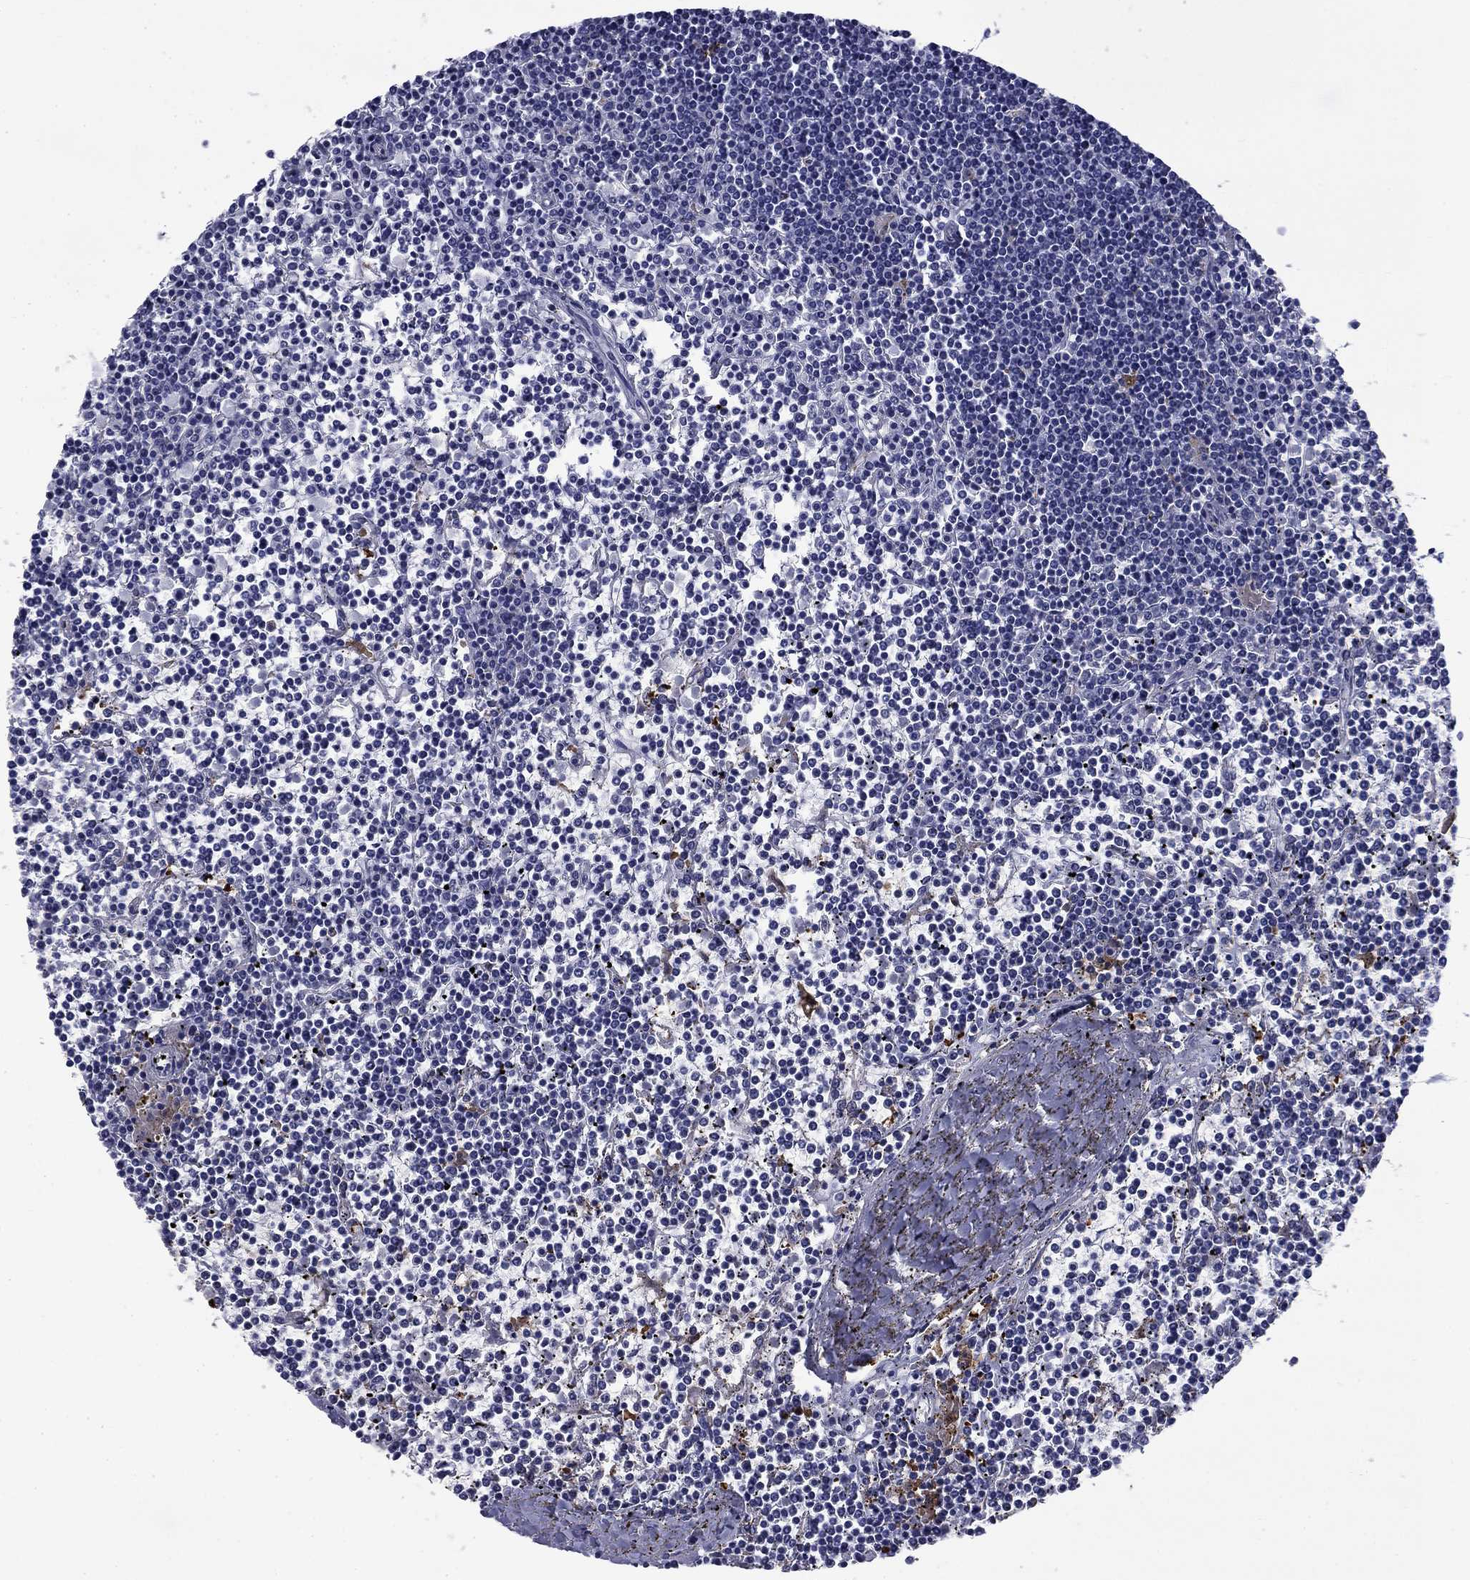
{"staining": {"intensity": "negative", "quantity": "none", "location": "none"}, "tissue": "lymphoma", "cell_type": "Tumor cells", "image_type": "cancer", "snomed": [{"axis": "morphology", "description": "Malignant lymphoma, non-Hodgkin's type, Low grade"}, {"axis": "topography", "description": "Spleen"}], "caption": "Micrograph shows no significant protein positivity in tumor cells of lymphoma.", "gene": "BCL2L14", "patient": {"sex": "female", "age": 19}}